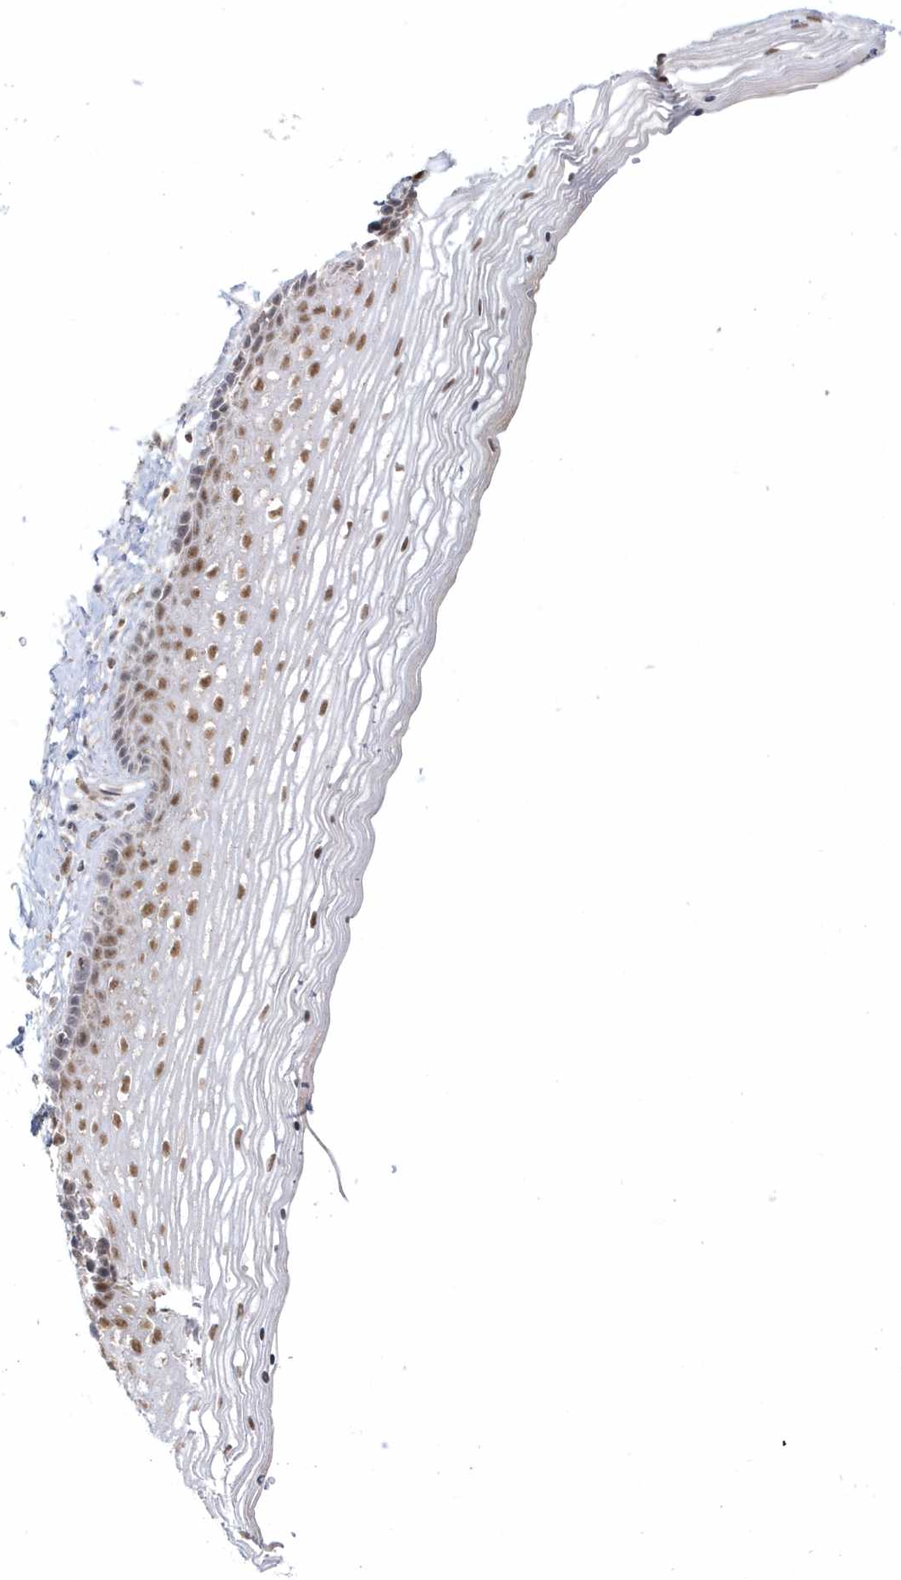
{"staining": {"intensity": "moderate", "quantity": ">75%", "location": "nuclear"}, "tissue": "vagina", "cell_type": "Squamous epithelial cells", "image_type": "normal", "snomed": [{"axis": "morphology", "description": "Normal tissue, NOS"}, {"axis": "topography", "description": "Vagina"}], "caption": "Protein staining of unremarkable vagina exhibits moderate nuclear positivity in approximately >75% of squamous epithelial cells.", "gene": "CPSF3", "patient": {"sex": "female", "age": 46}}